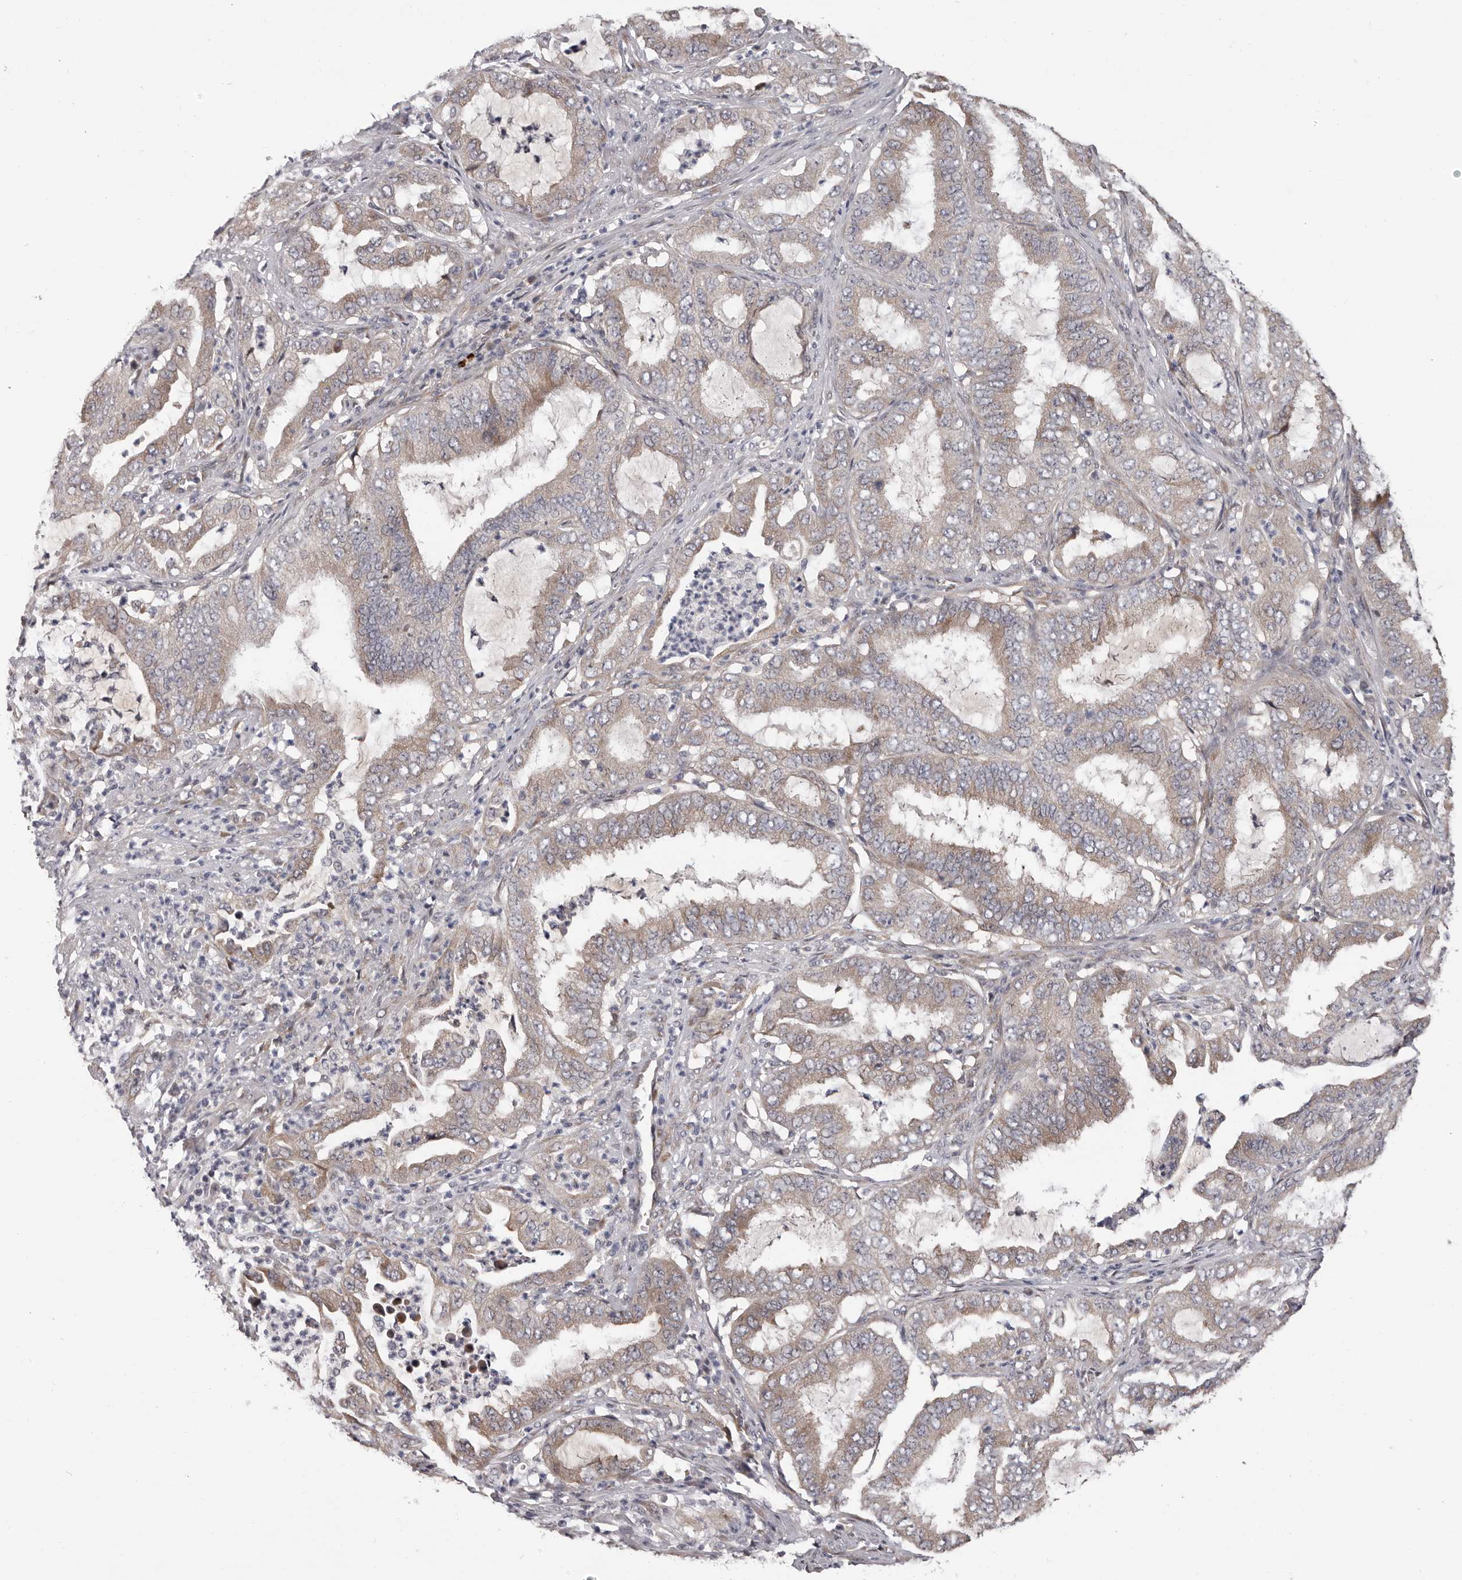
{"staining": {"intensity": "weak", "quantity": ">75%", "location": "cytoplasmic/membranous"}, "tissue": "endometrial cancer", "cell_type": "Tumor cells", "image_type": "cancer", "snomed": [{"axis": "morphology", "description": "Adenocarcinoma, NOS"}, {"axis": "topography", "description": "Endometrium"}], "caption": "Approximately >75% of tumor cells in human endometrial cancer (adenocarcinoma) exhibit weak cytoplasmic/membranous protein expression as visualized by brown immunohistochemical staining.", "gene": "MED8", "patient": {"sex": "female", "age": 51}}